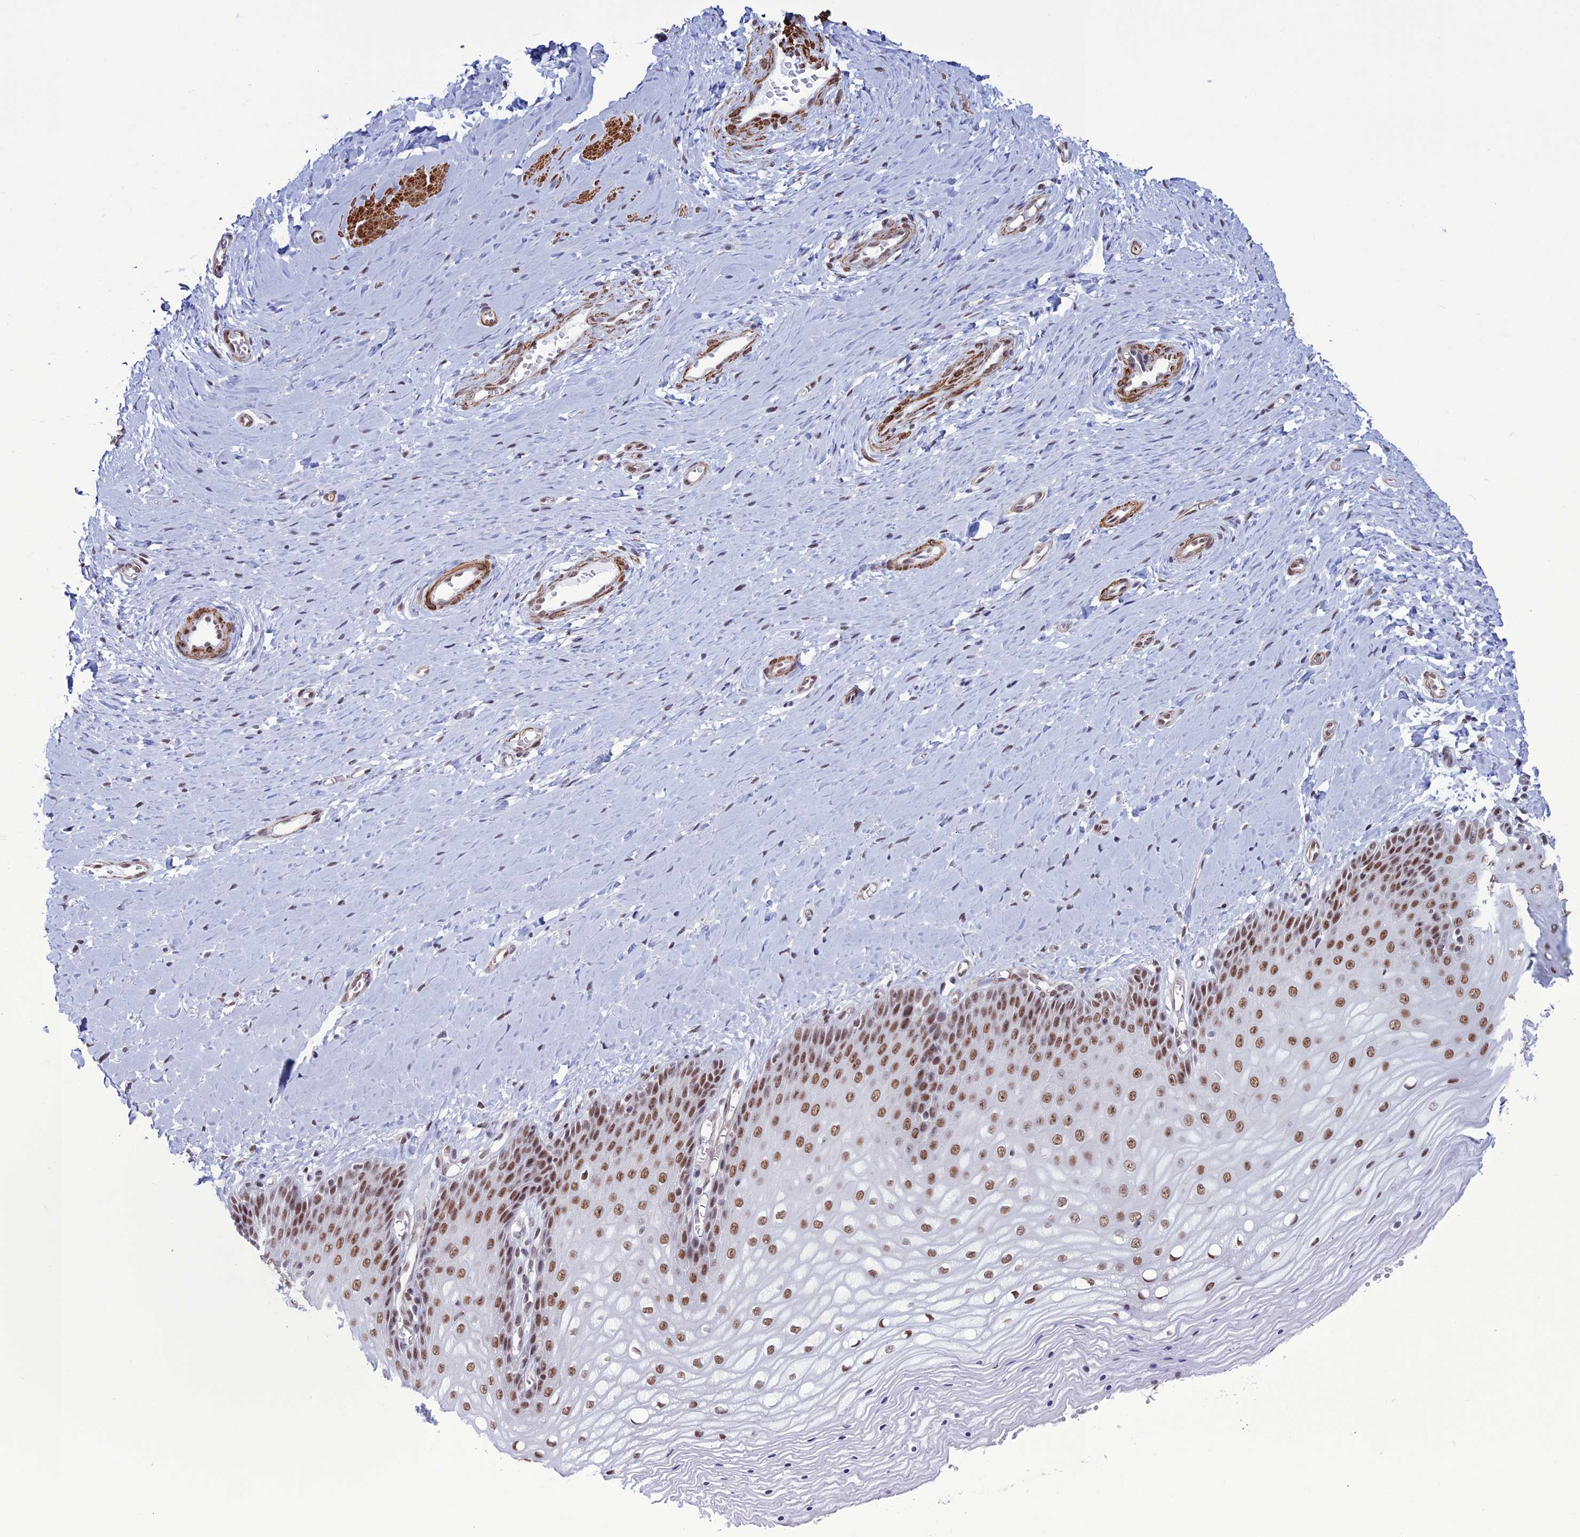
{"staining": {"intensity": "strong", "quantity": ">75%", "location": "nuclear"}, "tissue": "vagina", "cell_type": "Squamous epithelial cells", "image_type": "normal", "snomed": [{"axis": "morphology", "description": "Normal tissue, NOS"}, {"axis": "topography", "description": "Vagina"}], "caption": "Strong nuclear protein positivity is appreciated in approximately >75% of squamous epithelial cells in vagina.", "gene": "U2AF1", "patient": {"sex": "female", "age": 65}}